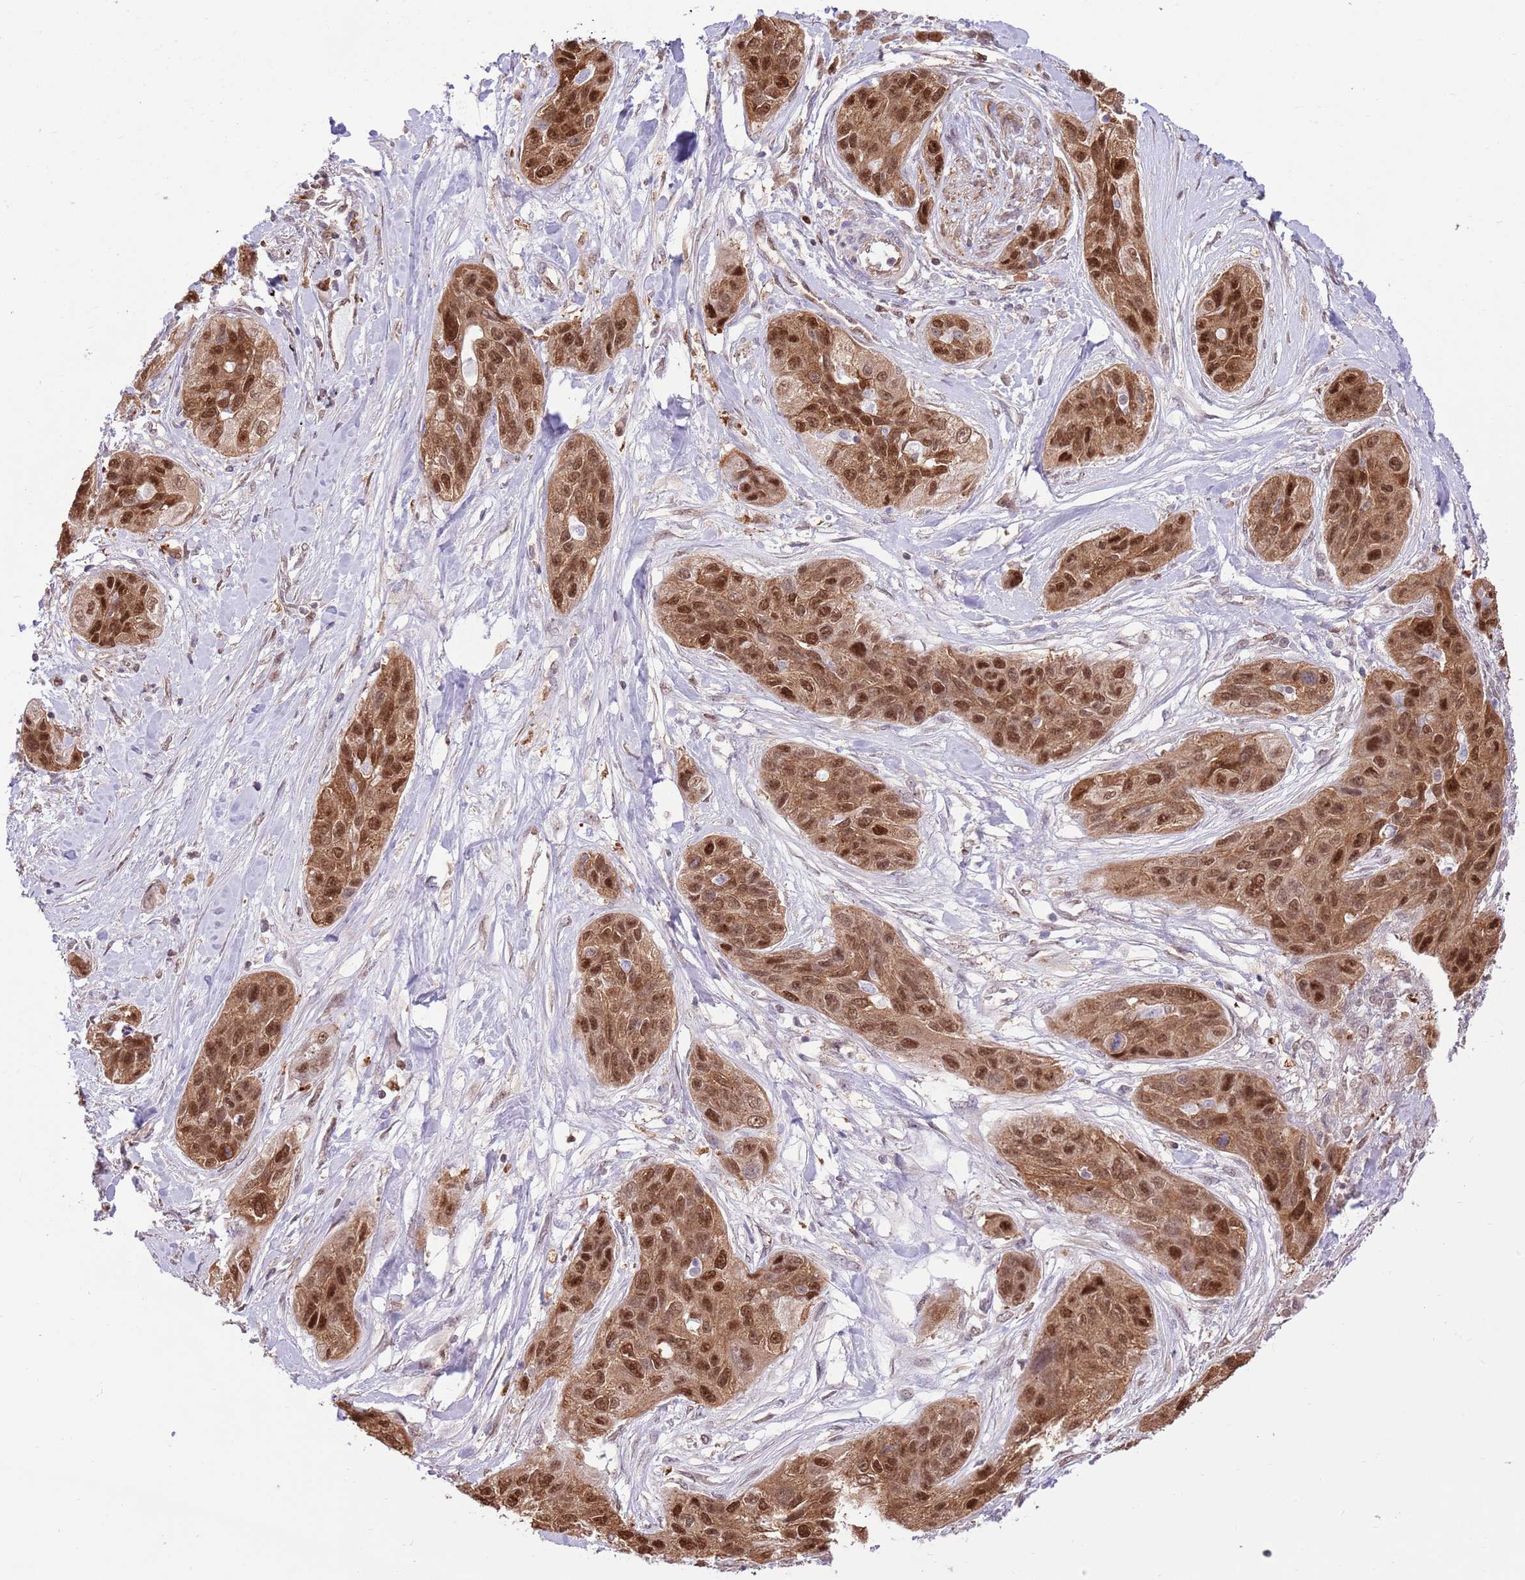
{"staining": {"intensity": "moderate", "quantity": ">75%", "location": "cytoplasmic/membranous,nuclear"}, "tissue": "lung cancer", "cell_type": "Tumor cells", "image_type": "cancer", "snomed": [{"axis": "morphology", "description": "Squamous cell carcinoma, NOS"}, {"axis": "topography", "description": "Lung"}], "caption": "Moderate cytoplasmic/membranous and nuclear protein staining is seen in approximately >75% of tumor cells in lung cancer.", "gene": "NSFL1C", "patient": {"sex": "female", "age": 70}}